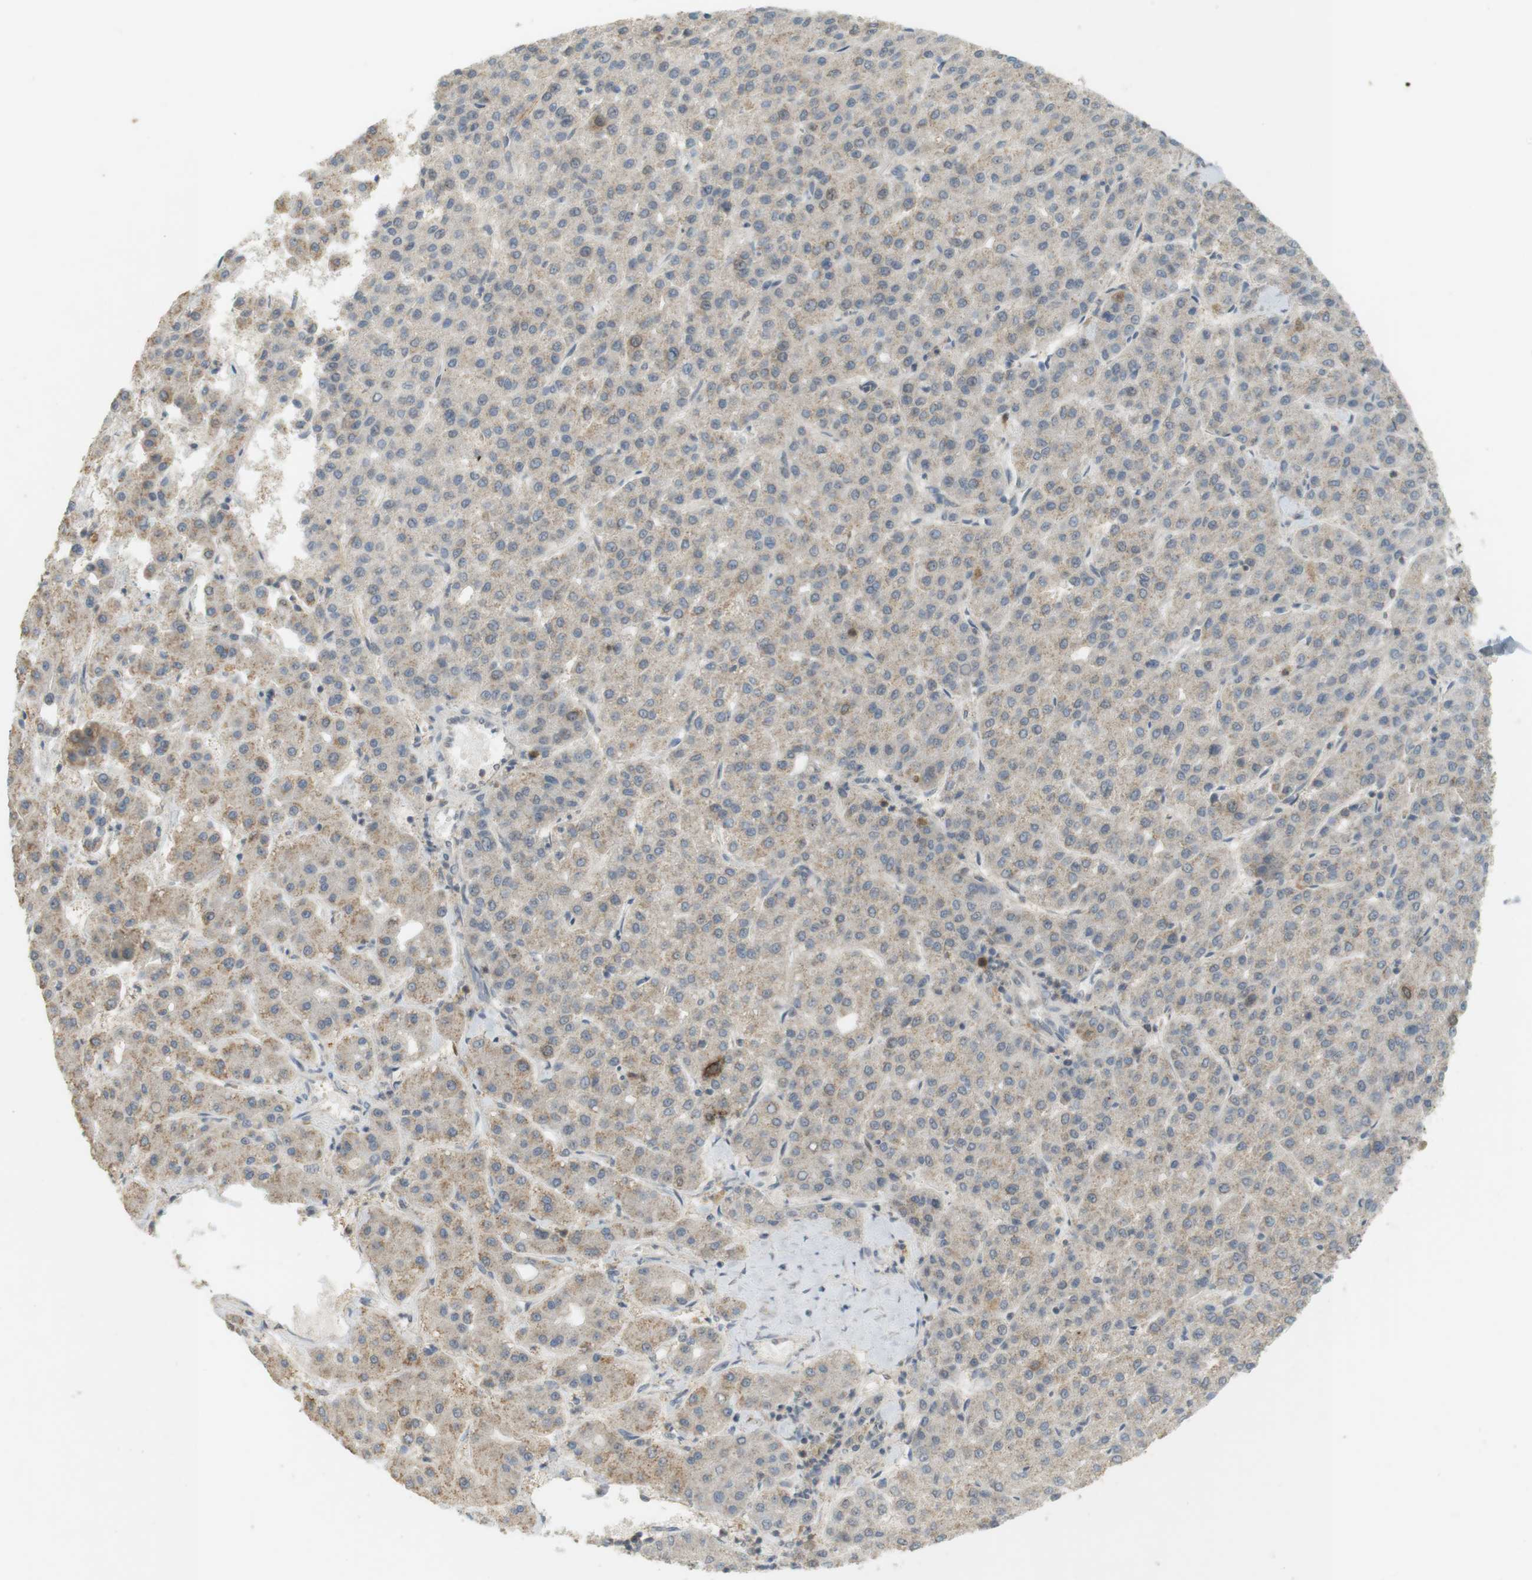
{"staining": {"intensity": "weak", "quantity": "25%-75%", "location": "cytoplasmic/membranous"}, "tissue": "liver cancer", "cell_type": "Tumor cells", "image_type": "cancer", "snomed": [{"axis": "morphology", "description": "Carcinoma, Hepatocellular, NOS"}, {"axis": "topography", "description": "Liver"}], "caption": "Liver cancer stained for a protein (brown) displays weak cytoplasmic/membranous positive positivity in about 25%-75% of tumor cells.", "gene": "TTK", "patient": {"sex": "male", "age": 65}}